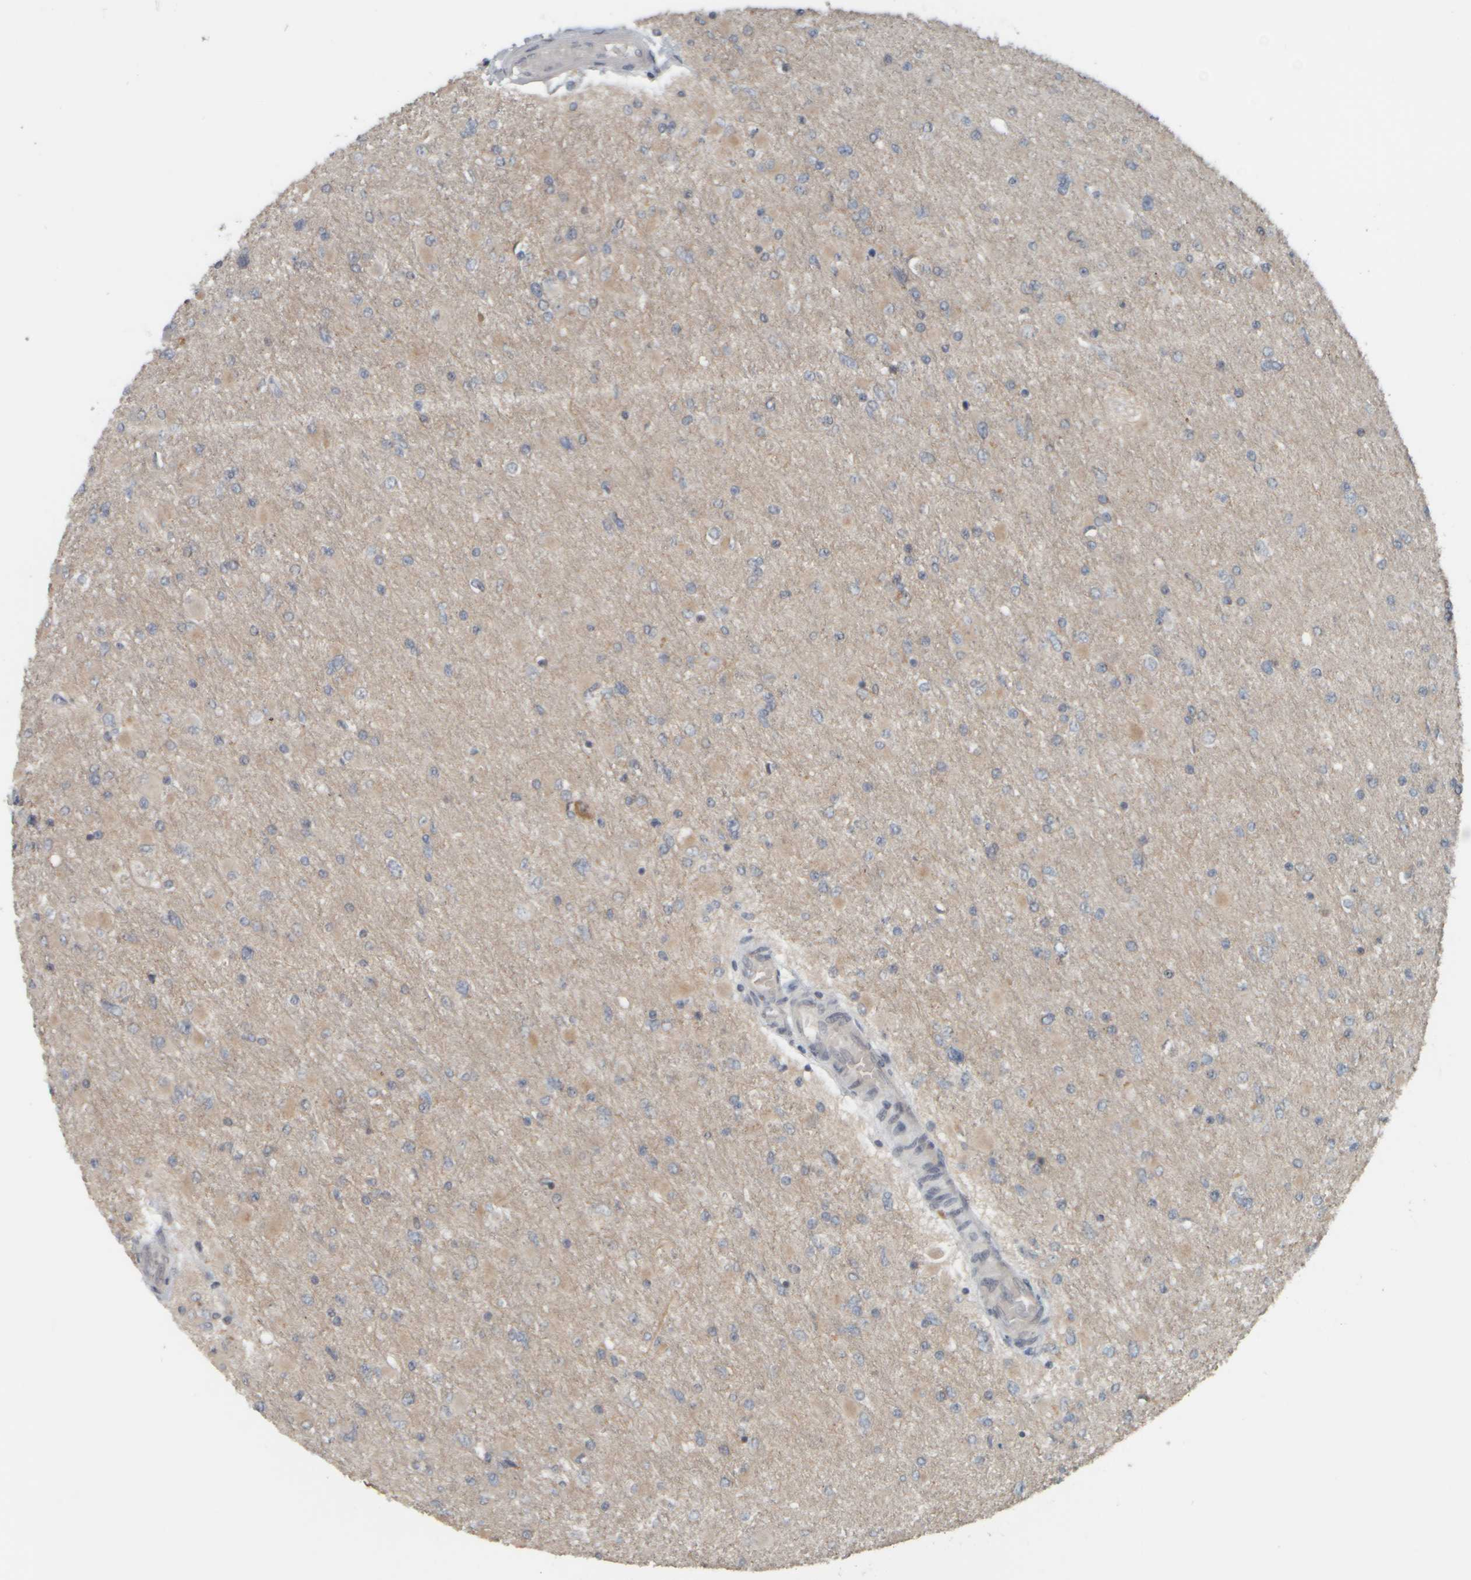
{"staining": {"intensity": "negative", "quantity": "none", "location": "none"}, "tissue": "glioma", "cell_type": "Tumor cells", "image_type": "cancer", "snomed": [{"axis": "morphology", "description": "Glioma, malignant, High grade"}, {"axis": "topography", "description": "Cerebral cortex"}], "caption": "DAB (3,3'-diaminobenzidine) immunohistochemical staining of high-grade glioma (malignant) shows no significant expression in tumor cells.", "gene": "NAPG", "patient": {"sex": "female", "age": 36}}